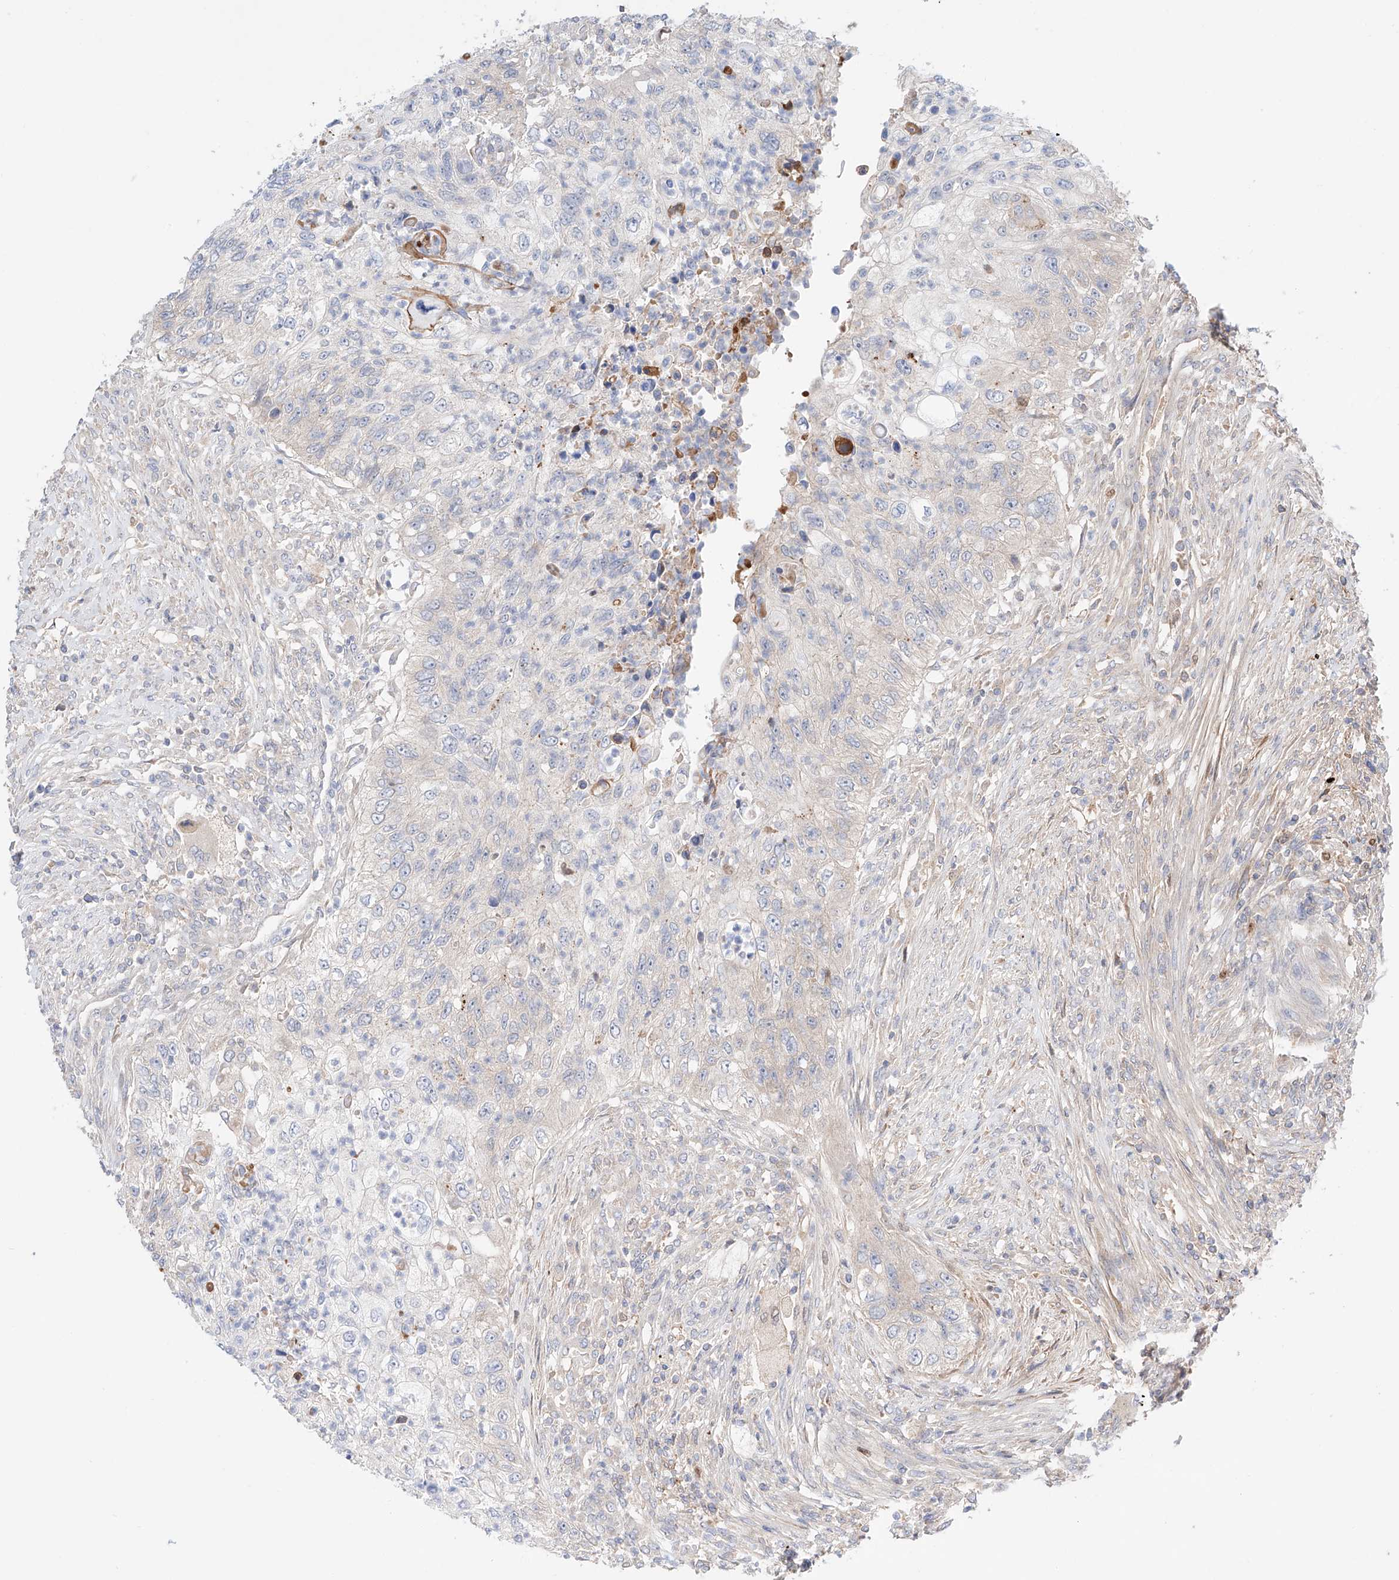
{"staining": {"intensity": "negative", "quantity": "none", "location": "none"}, "tissue": "urothelial cancer", "cell_type": "Tumor cells", "image_type": "cancer", "snomed": [{"axis": "morphology", "description": "Urothelial carcinoma, High grade"}, {"axis": "topography", "description": "Urinary bladder"}], "caption": "High power microscopy photomicrograph of an IHC image of urothelial cancer, revealing no significant staining in tumor cells.", "gene": "PGGT1B", "patient": {"sex": "female", "age": 60}}